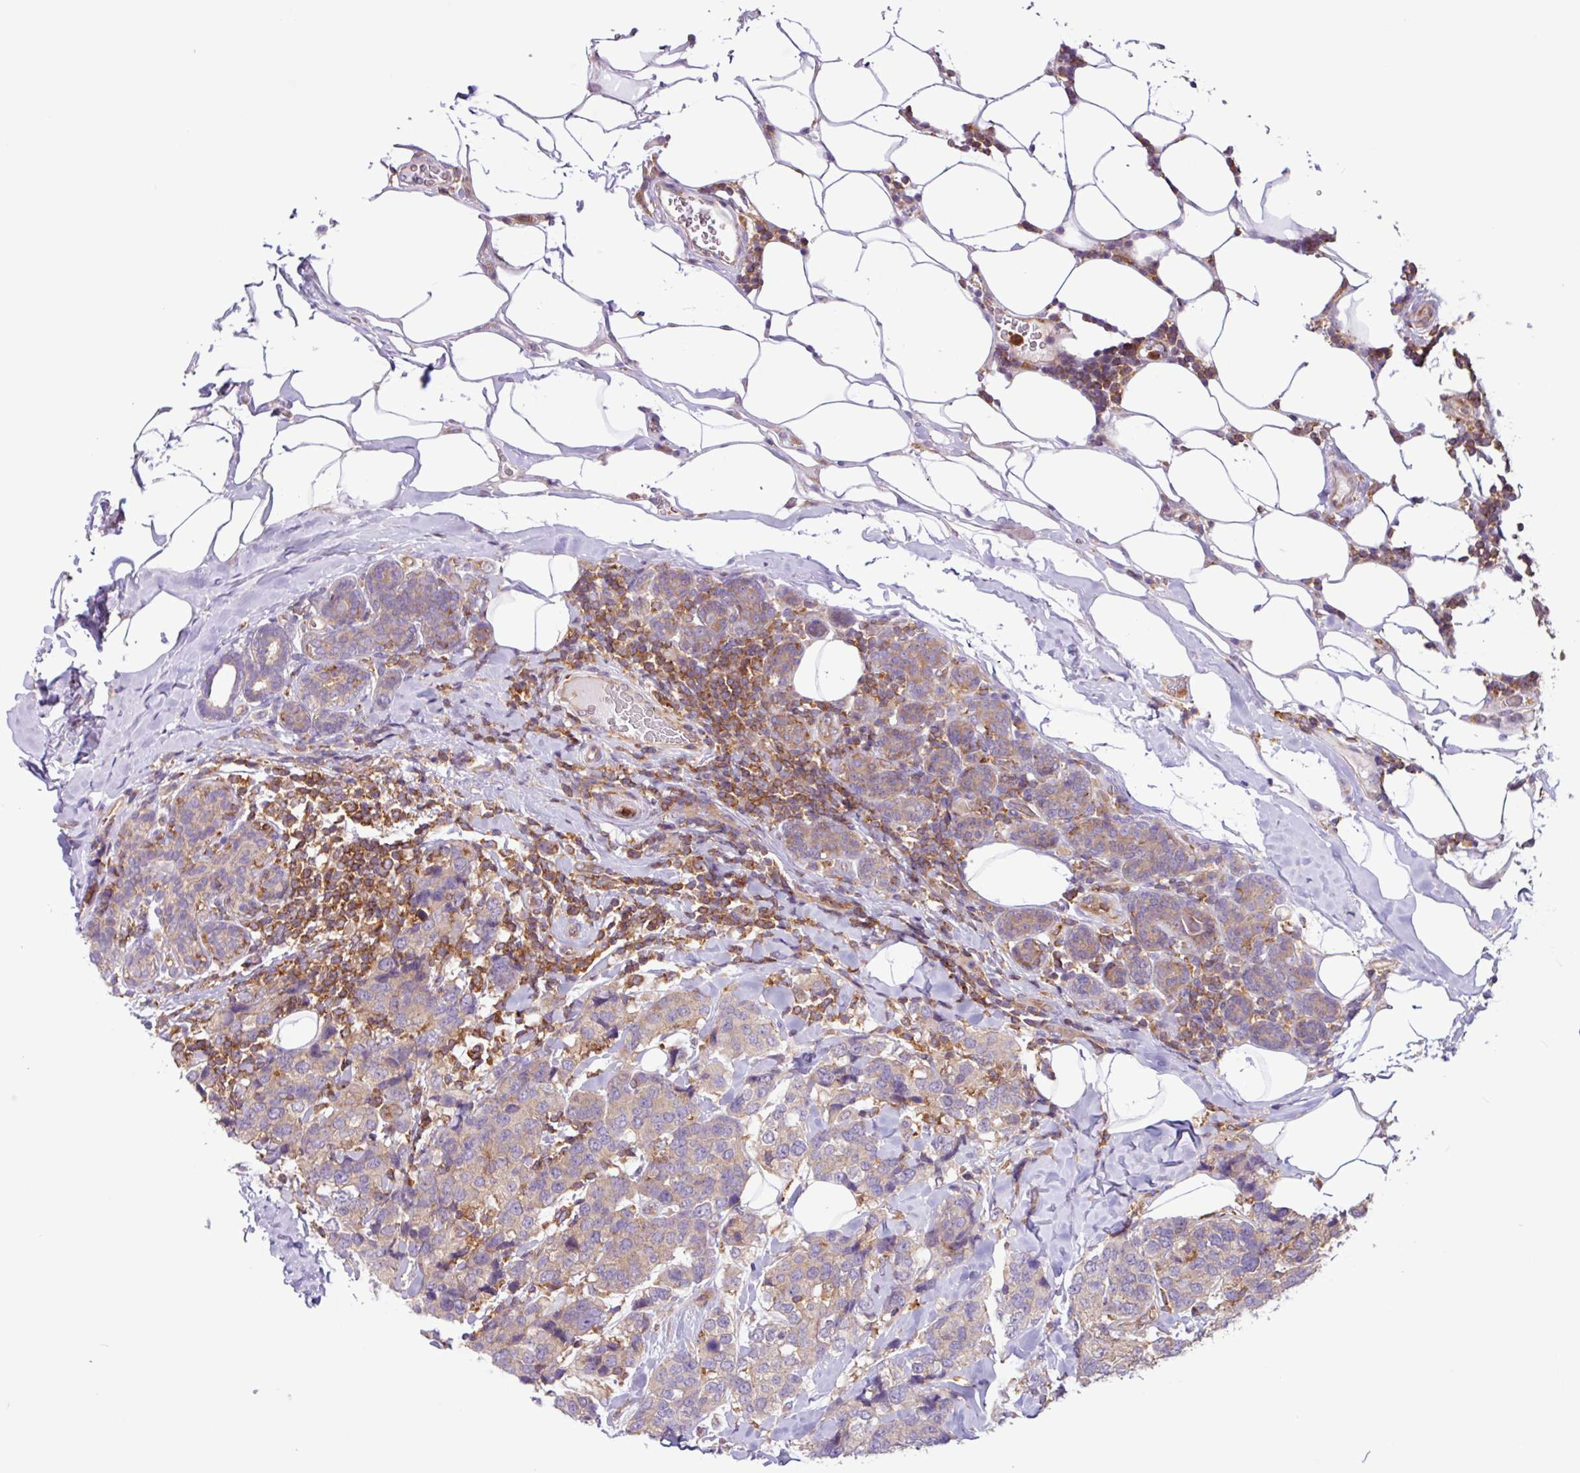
{"staining": {"intensity": "weak", "quantity": "<25%", "location": "cytoplasmic/membranous"}, "tissue": "breast cancer", "cell_type": "Tumor cells", "image_type": "cancer", "snomed": [{"axis": "morphology", "description": "Lobular carcinoma"}, {"axis": "topography", "description": "Breast"}], "caption": "A micrograph of breast cancer stained for a protein demonstrates no brown staining in tumor cells.", "gene": "ACTR3", "patient": {"sex": "female", "age": 59}}